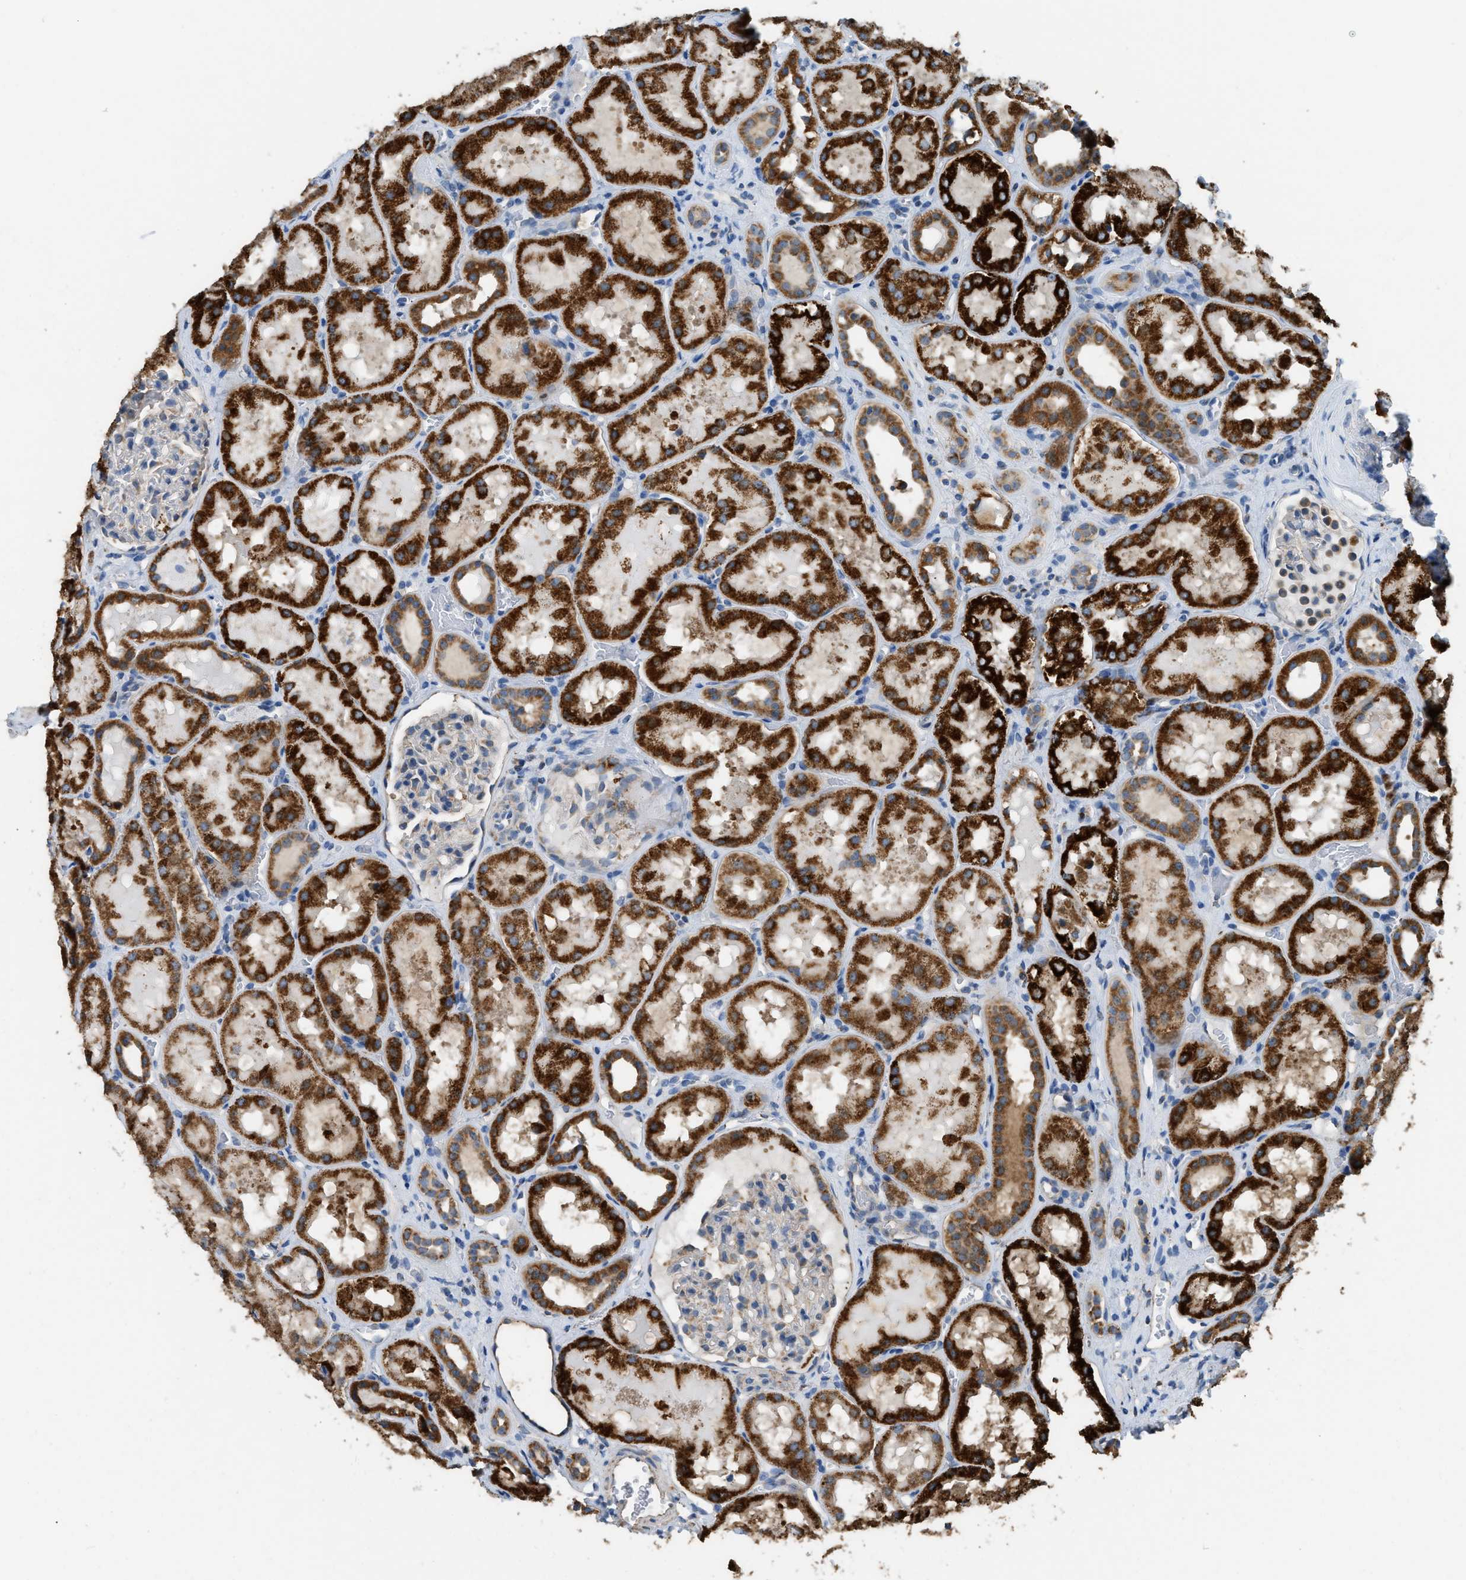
{"staining": {"intensity": "moderate", "quantity": "<25%", "location": "cytoplasmic/membranous"}, "tissue": "kidney", "cell_type": "Cells in glomeruli", "image_type": "normal", "snomed": [{"axis": "morphology", "description": "Normal tissue, NOS"}, {"axis": "topography", "description": "Kidney"}, {"axis": "topography", "description": "Urinary bladder"}], "caption": "Protein analysis of benign kidney exhibits moderate cytoplasmic/membranous staining in approximately <25% of cells in glomeruli.", "gene": "ETFB", "patient": {"sex": "male", "age": 16}}